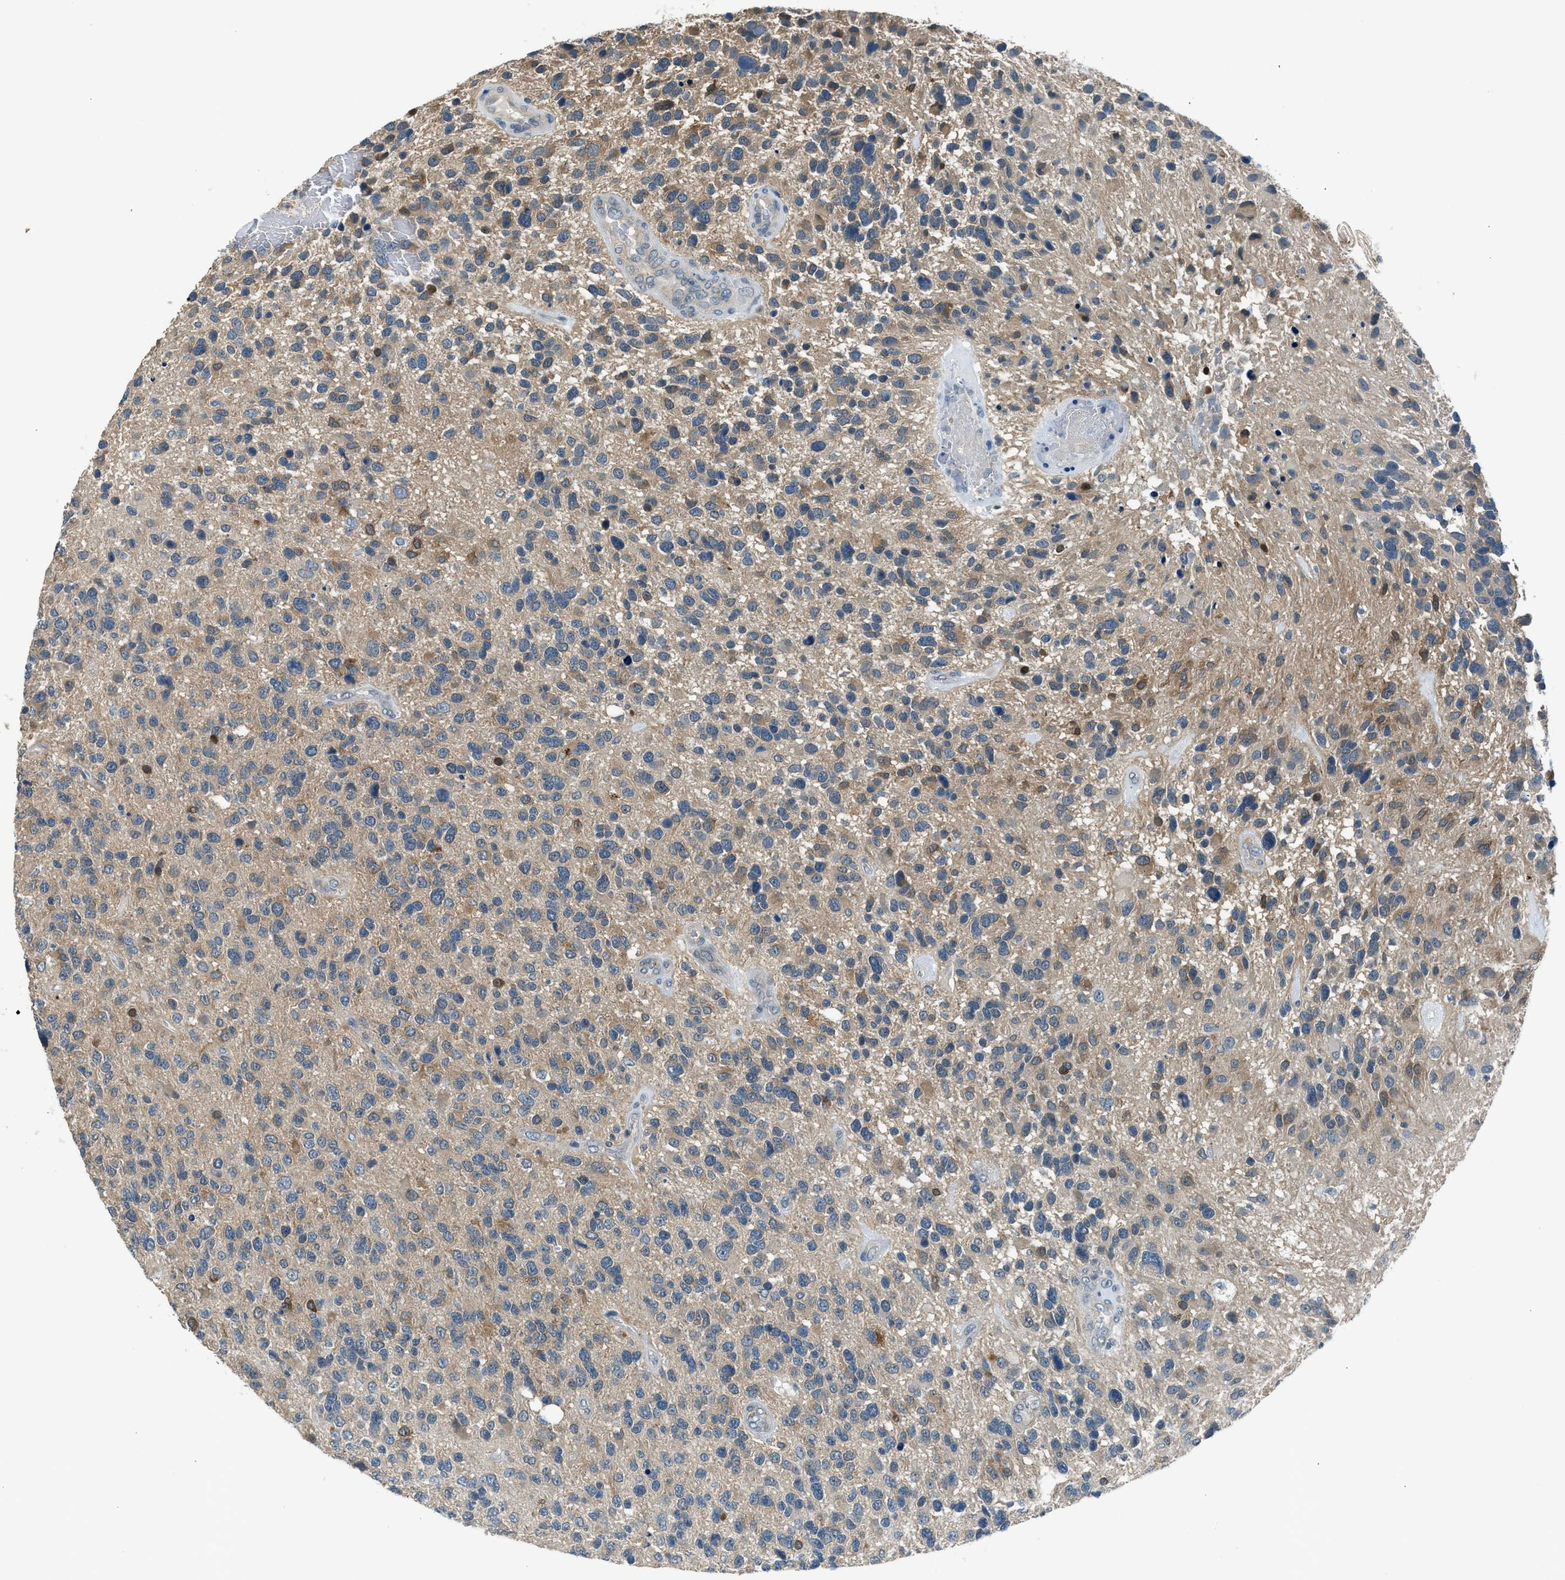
{"staining": {"intensity": "moderate", "quantity": ">75%", "location": "cytoplasmic/membranous"}, "tissue": "glioma", "cell_type": "Tumor cells", "image_type": "cancer", "snomed": [{"axis": "morphology", "description": "Glioma, malignant, High grade"}, {"axis": "topography", "description": "Brain"}], "caption": "The immunohistochemical stain labels moderate cytoplasmic/membranous staining in tumor cells of malignant glioma (high-grade) tissue.", "gene": "LMLN", "patient": {"sex": "female", "age": 58}}